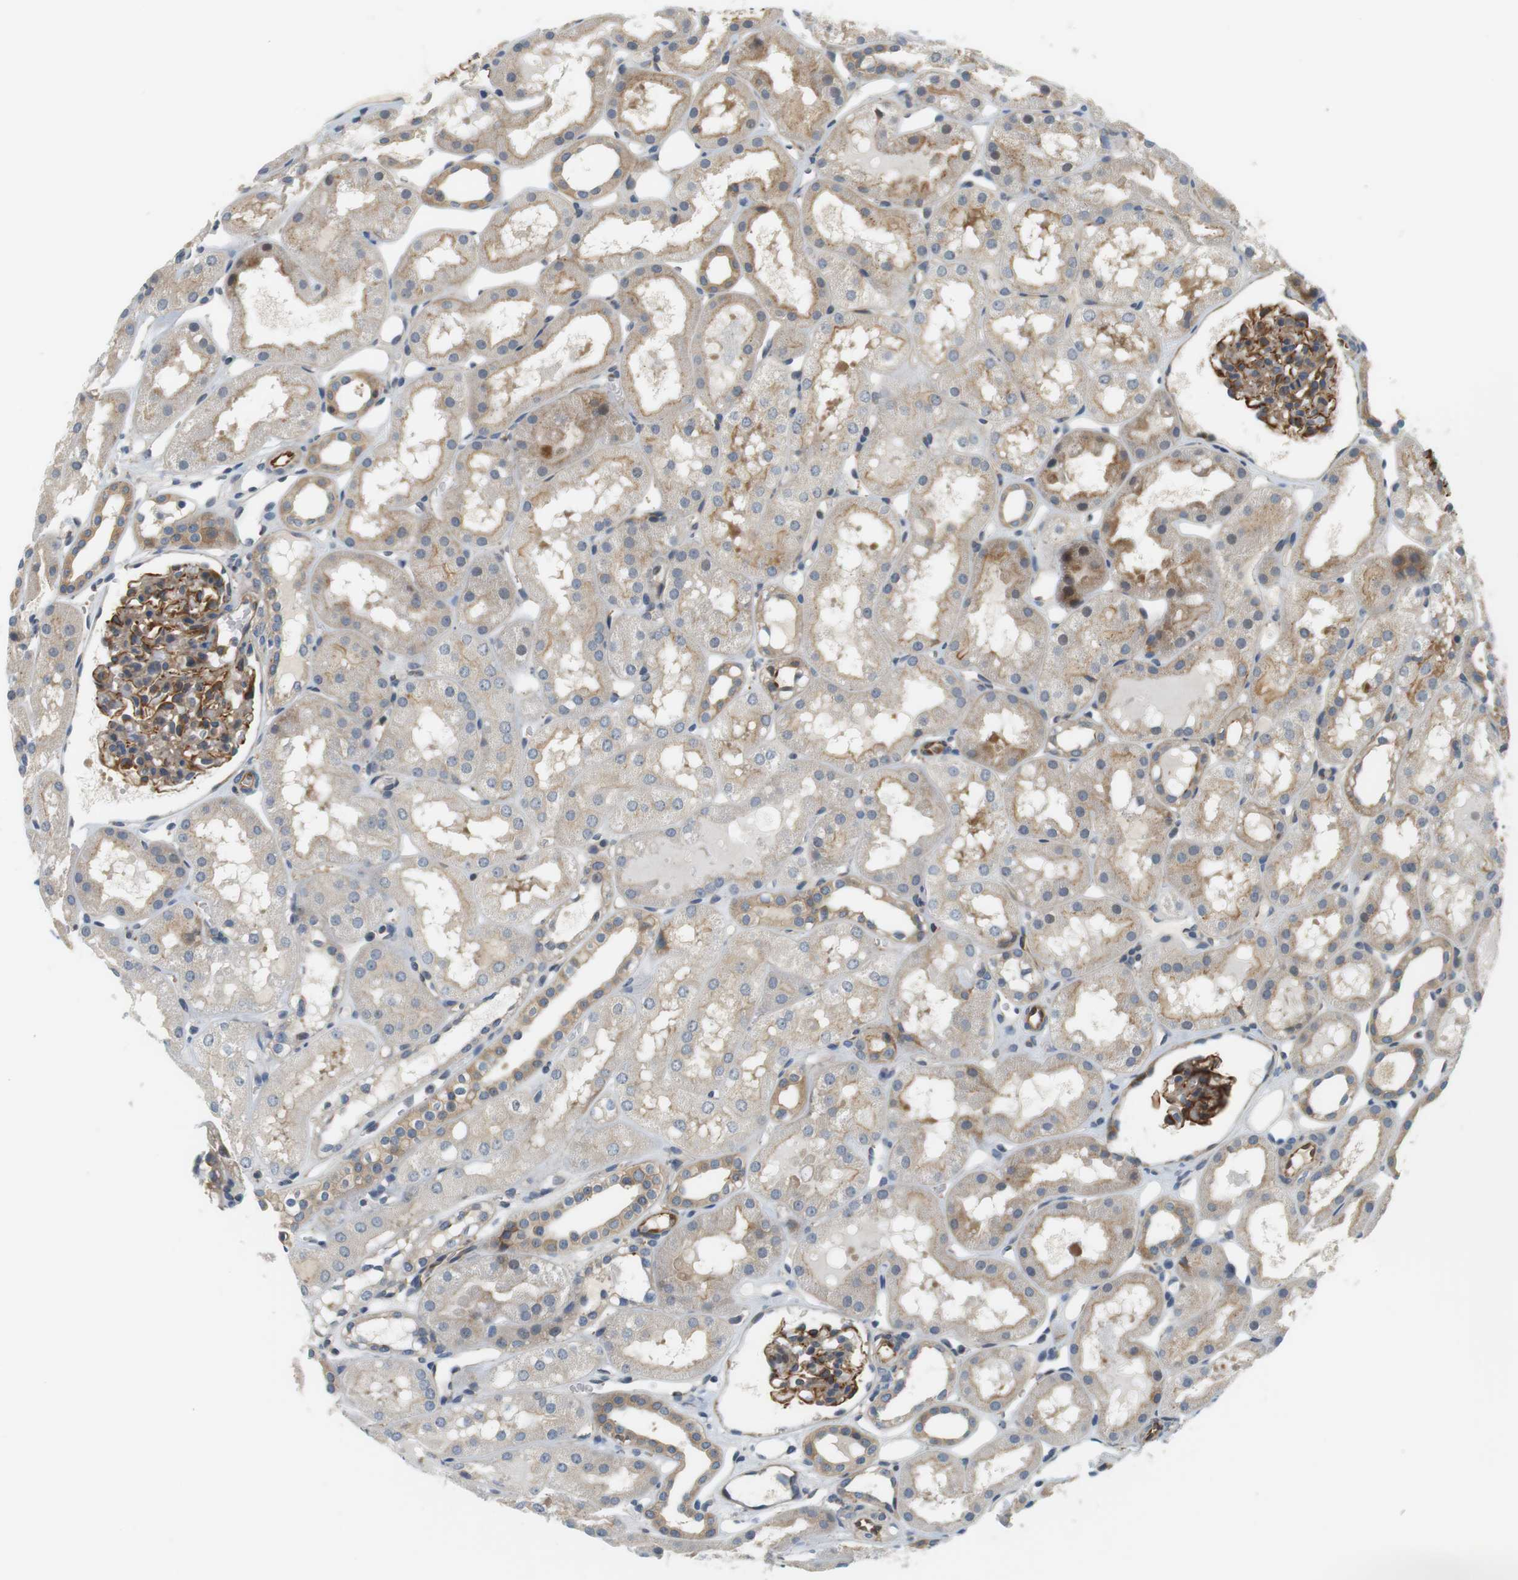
{"staining": {"intensity": "moderate", "quantity": ">75%", "location": "cytoplasmic/membranous"}, "tissue": "kidney", "cell_type": "Cells in glomeruli", "image_type": "normal", "snomed": [{"axis": "morphology", "description": "Normal tissue, NOS"}, {"axis": "topography", "description": "Kidney"}, {"axis": "topography", "description": "Urinary bladder"}], "caption": "Kidney stained with a brown dye displays moderate cytoplasmic/membranous positive positivity in about >75% of cells in glomeruli.", "gene": "SH3GLB1", "patient": {"sex": "male", "age": 16}}